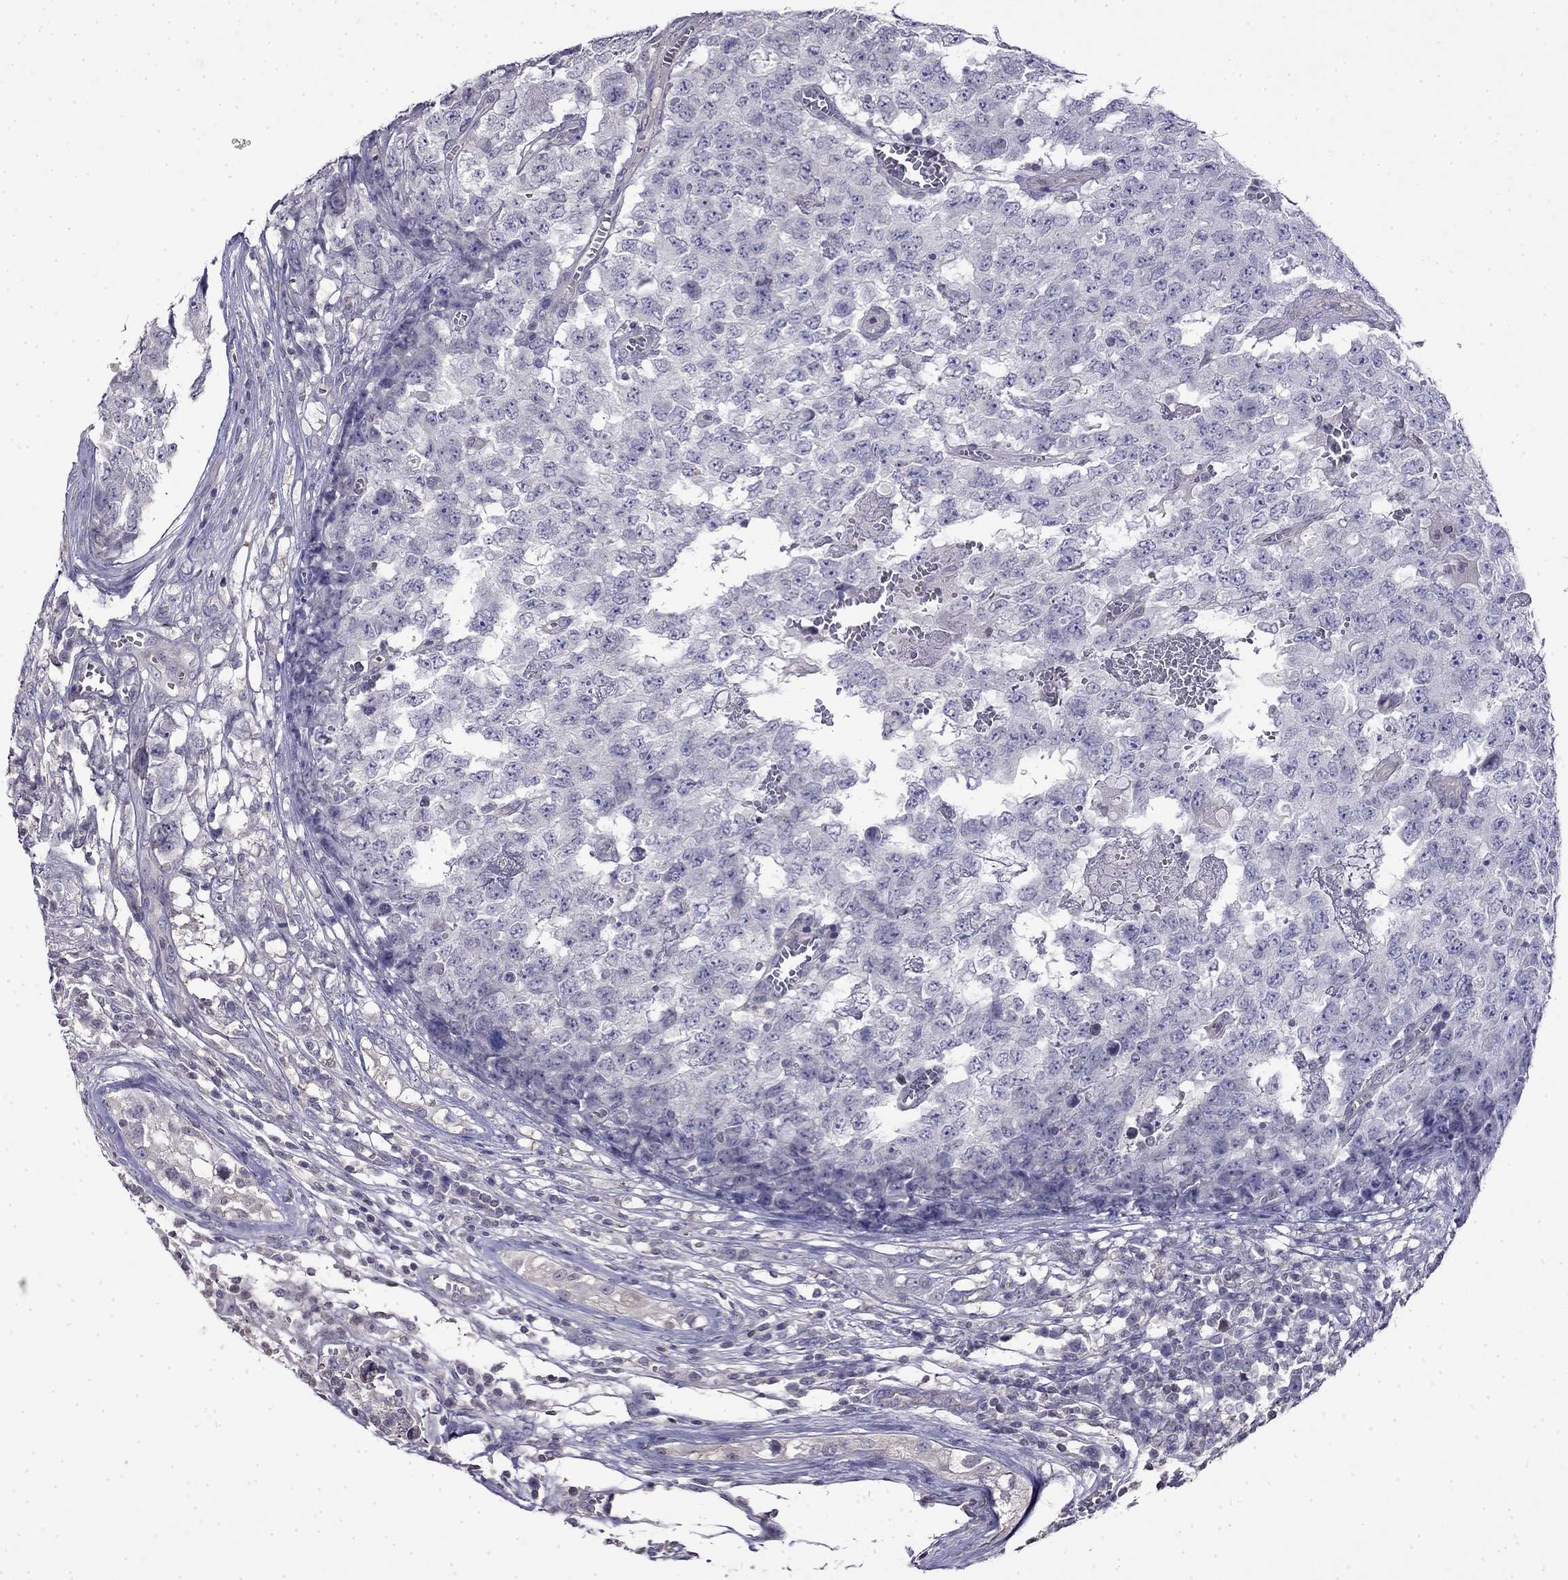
{"staining": {"intensity": "negative", "quantity": "none", "location": "none"}, "tissue": "testis cancer", "cell_type": "Tumor cells", "image_type": "cancer", "snomed": [{"axis": "morphology", "description": "Carcinoma, Embryonal, NOS"}, {"axis": "topography", "description": "Testis"}], "caption": "Immunohistochemistry micrograph of human embryonal carcinoma (testis) stained for a protein (brown), which displays no expression in tumor cells.", "gene": "GUCA1B", "patient": {"sex": "male", "age": 23}}